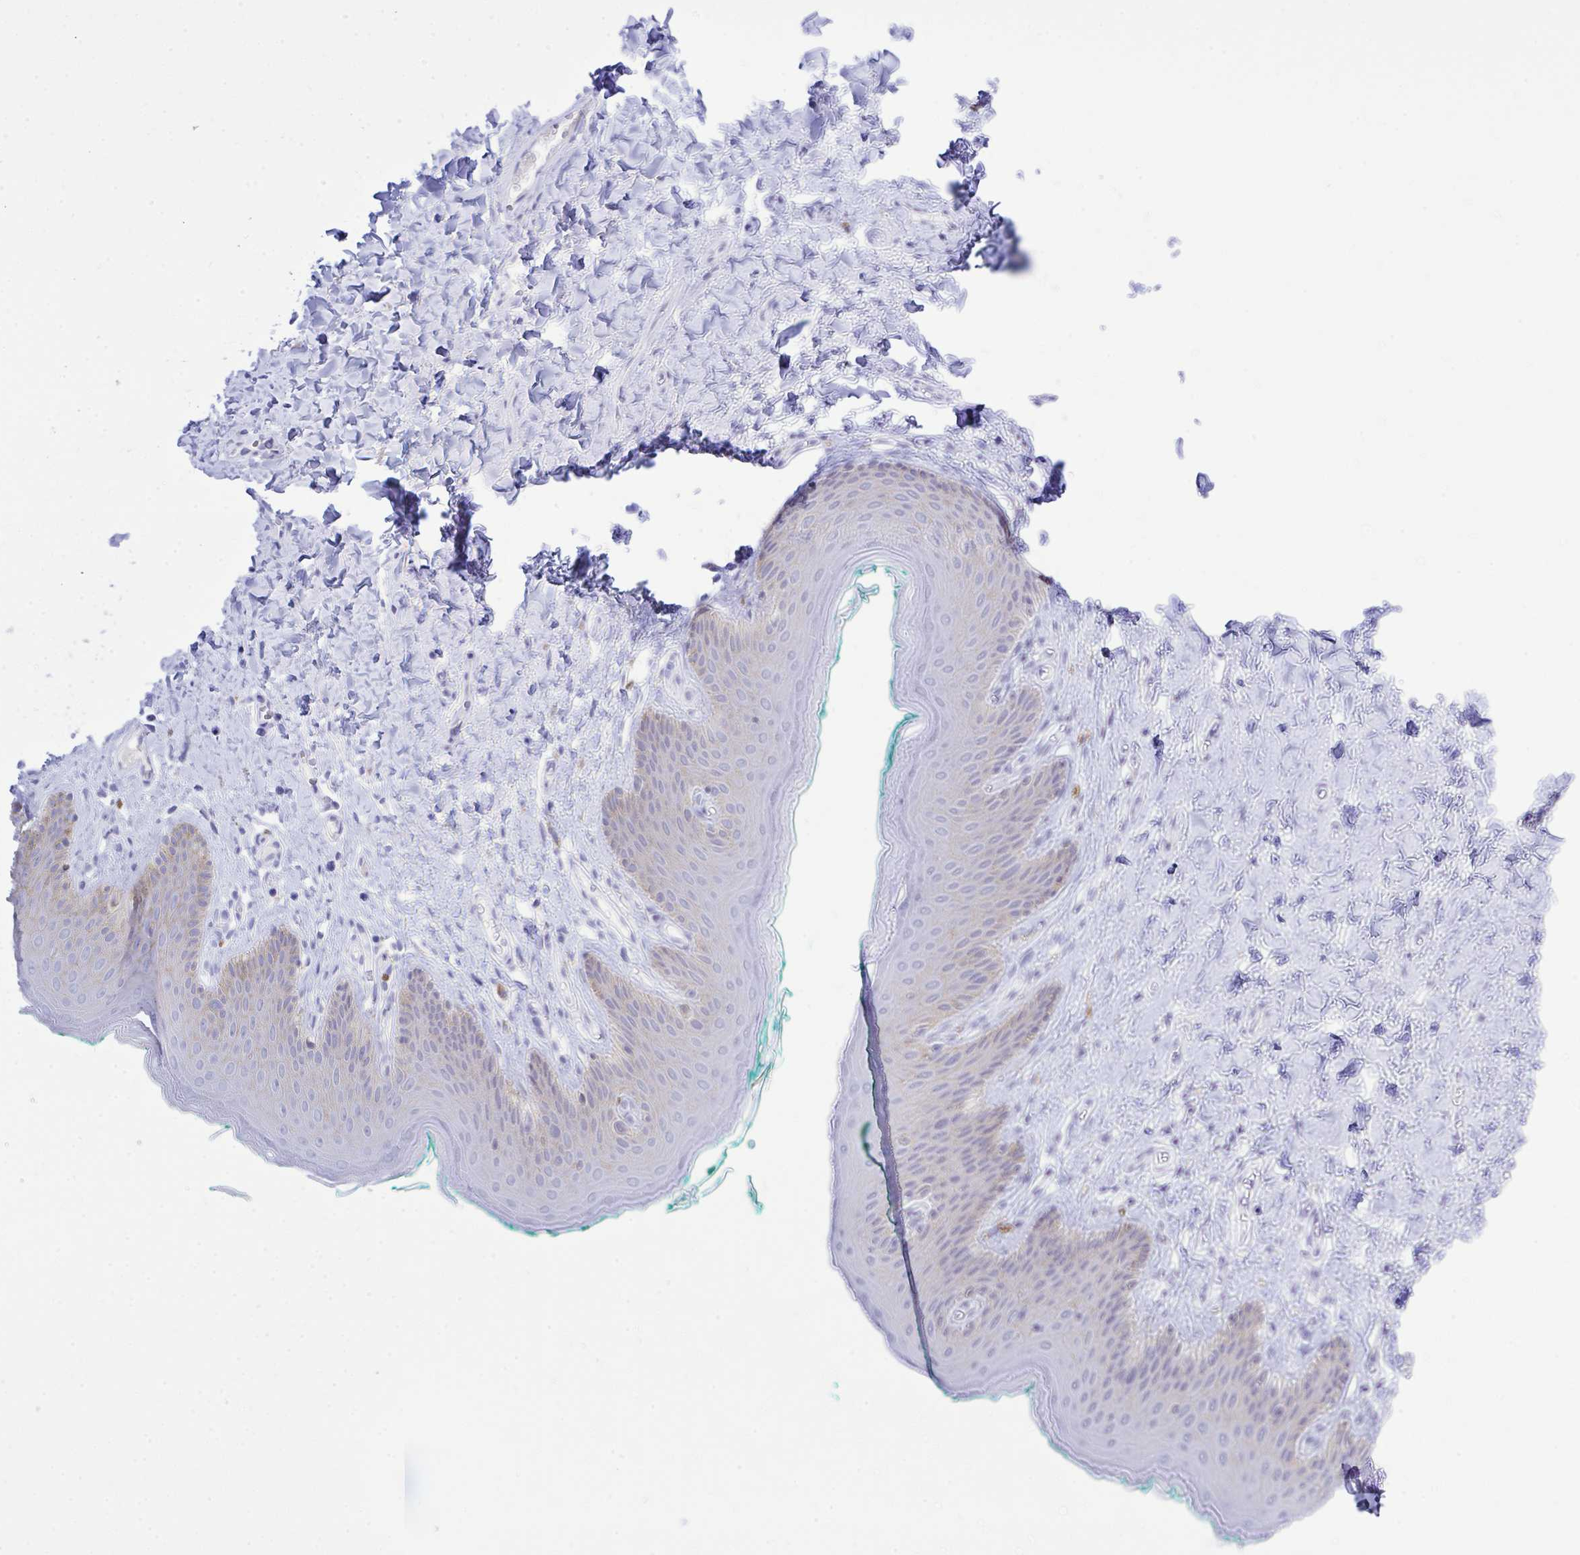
{"staining": {"intensity": "weak", "quantity": "<25%", "location": "cytoplasmic/membranous"}, "tissue": "skin", "cell_type": "Epidermal cells", "image_type": "normal", "snomed": [{"axis": "morphology", "description": "Normal tissue, NOS"}, {"axis": "topography", "description": "Vulva"}, {"axis": "topography", "description": "Peripheral nerve tissue"}], "caption": "The micrograph exhibits no staining of epidermal cells in benign skin.", "gene": "GLB1L2", "patient": {"sex": "female", "age": 66}}